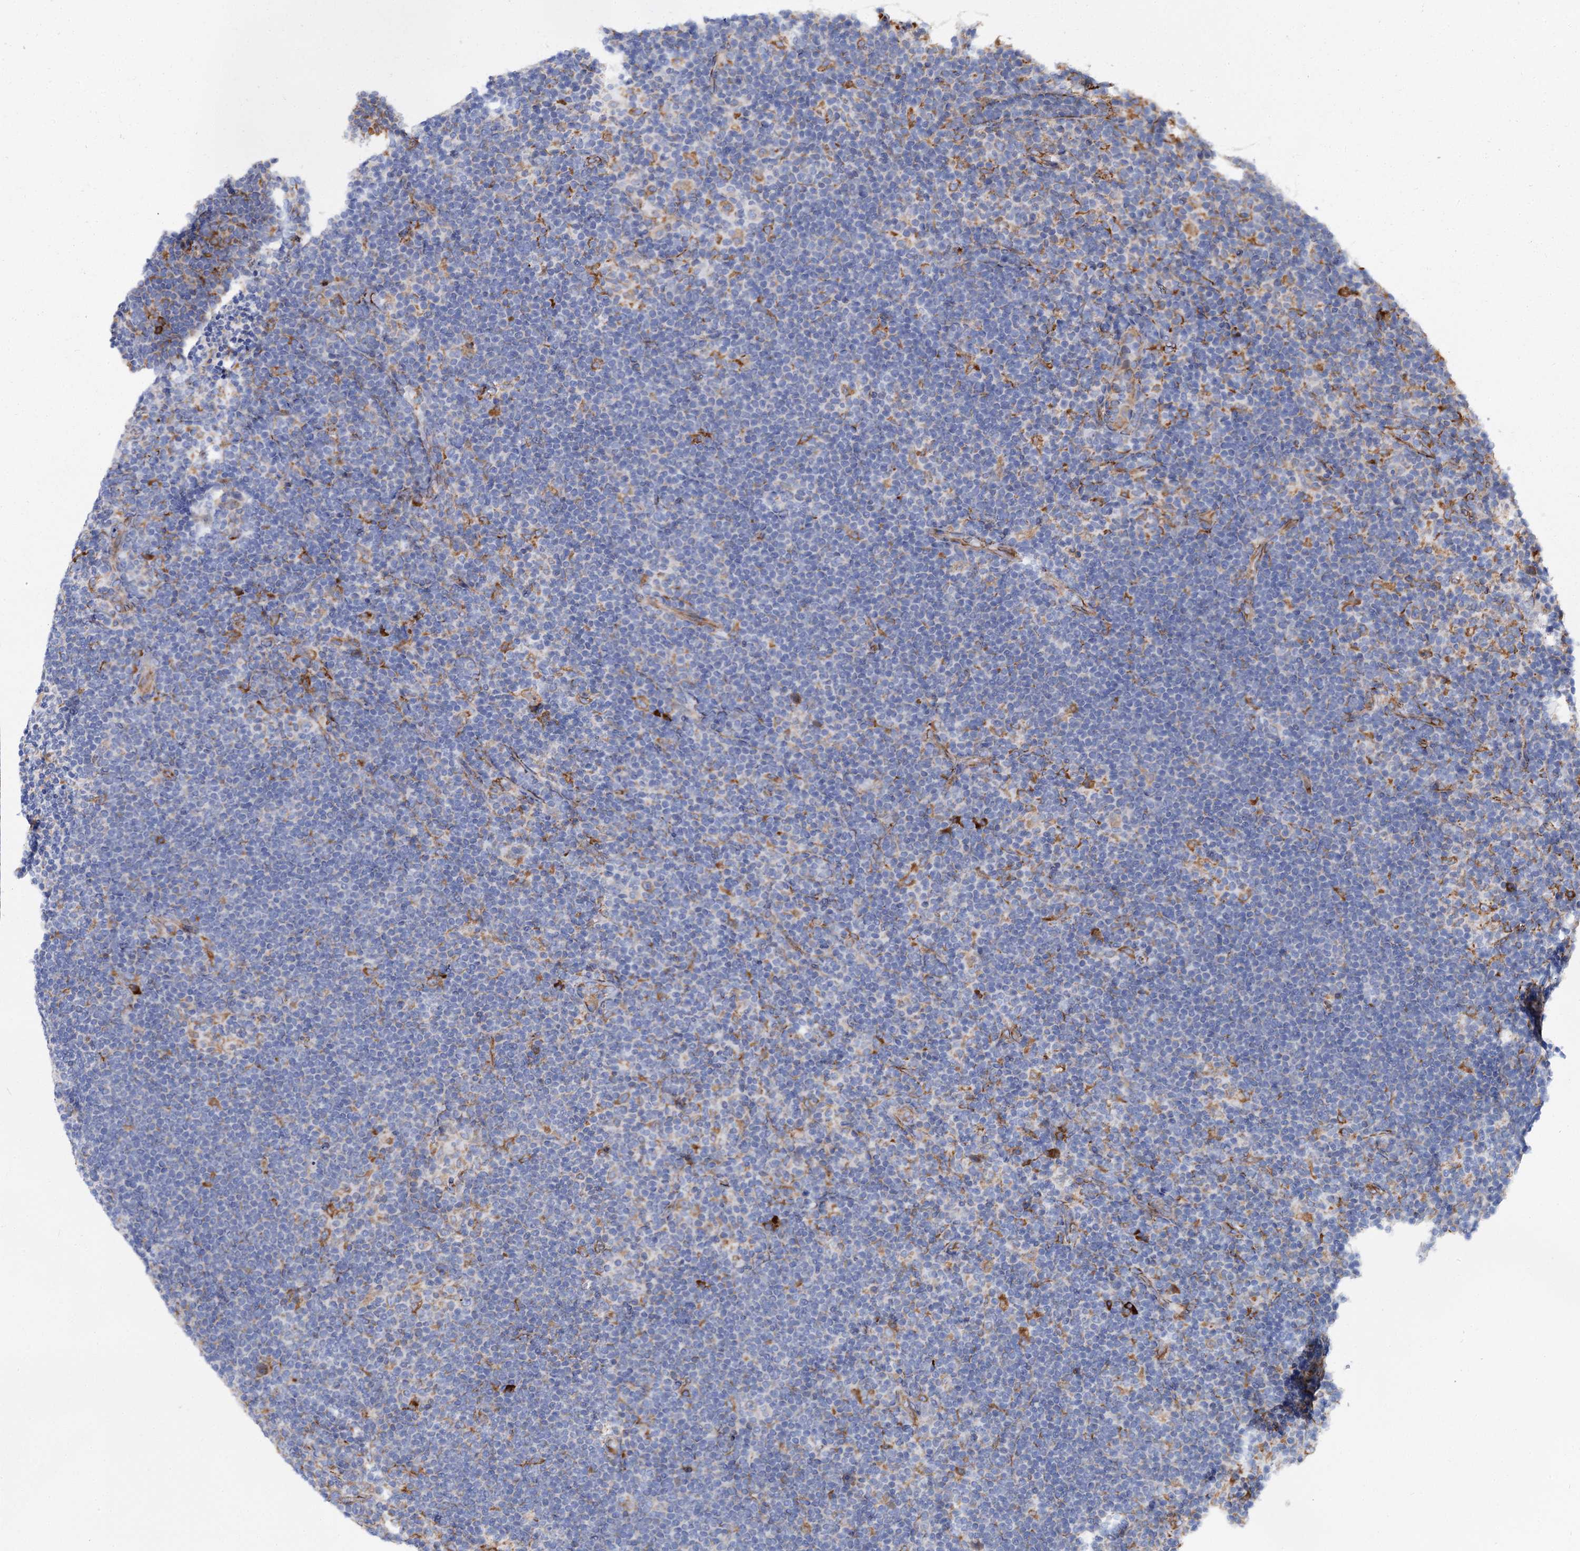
{"staining": {"intensity": "moderate", "quantity": "<25%", "location": "cytoplasmic/membranous"}, "tissue": "lymphoma", "cell_type": "Tumor cells", "image_type": "cancer", "snomed": [{"axis": "morphology", "description": "Hodgkin's disease, NOS"}, {"axis": "topography", "description": "Lymph node"}], "caption": "Immunohistochemistry (IHC) histopathology image of neoplastic tissue: lymphoma stained using immunohistochemistry exhibits low levels of moderate protein expression localized specifically in the cytoplasmic/membranous of tumor cells, appearing as a cytoplasmic/membranous brown color.", "gene": "SHE", "patient": {"sex": "female", "age": 57}}